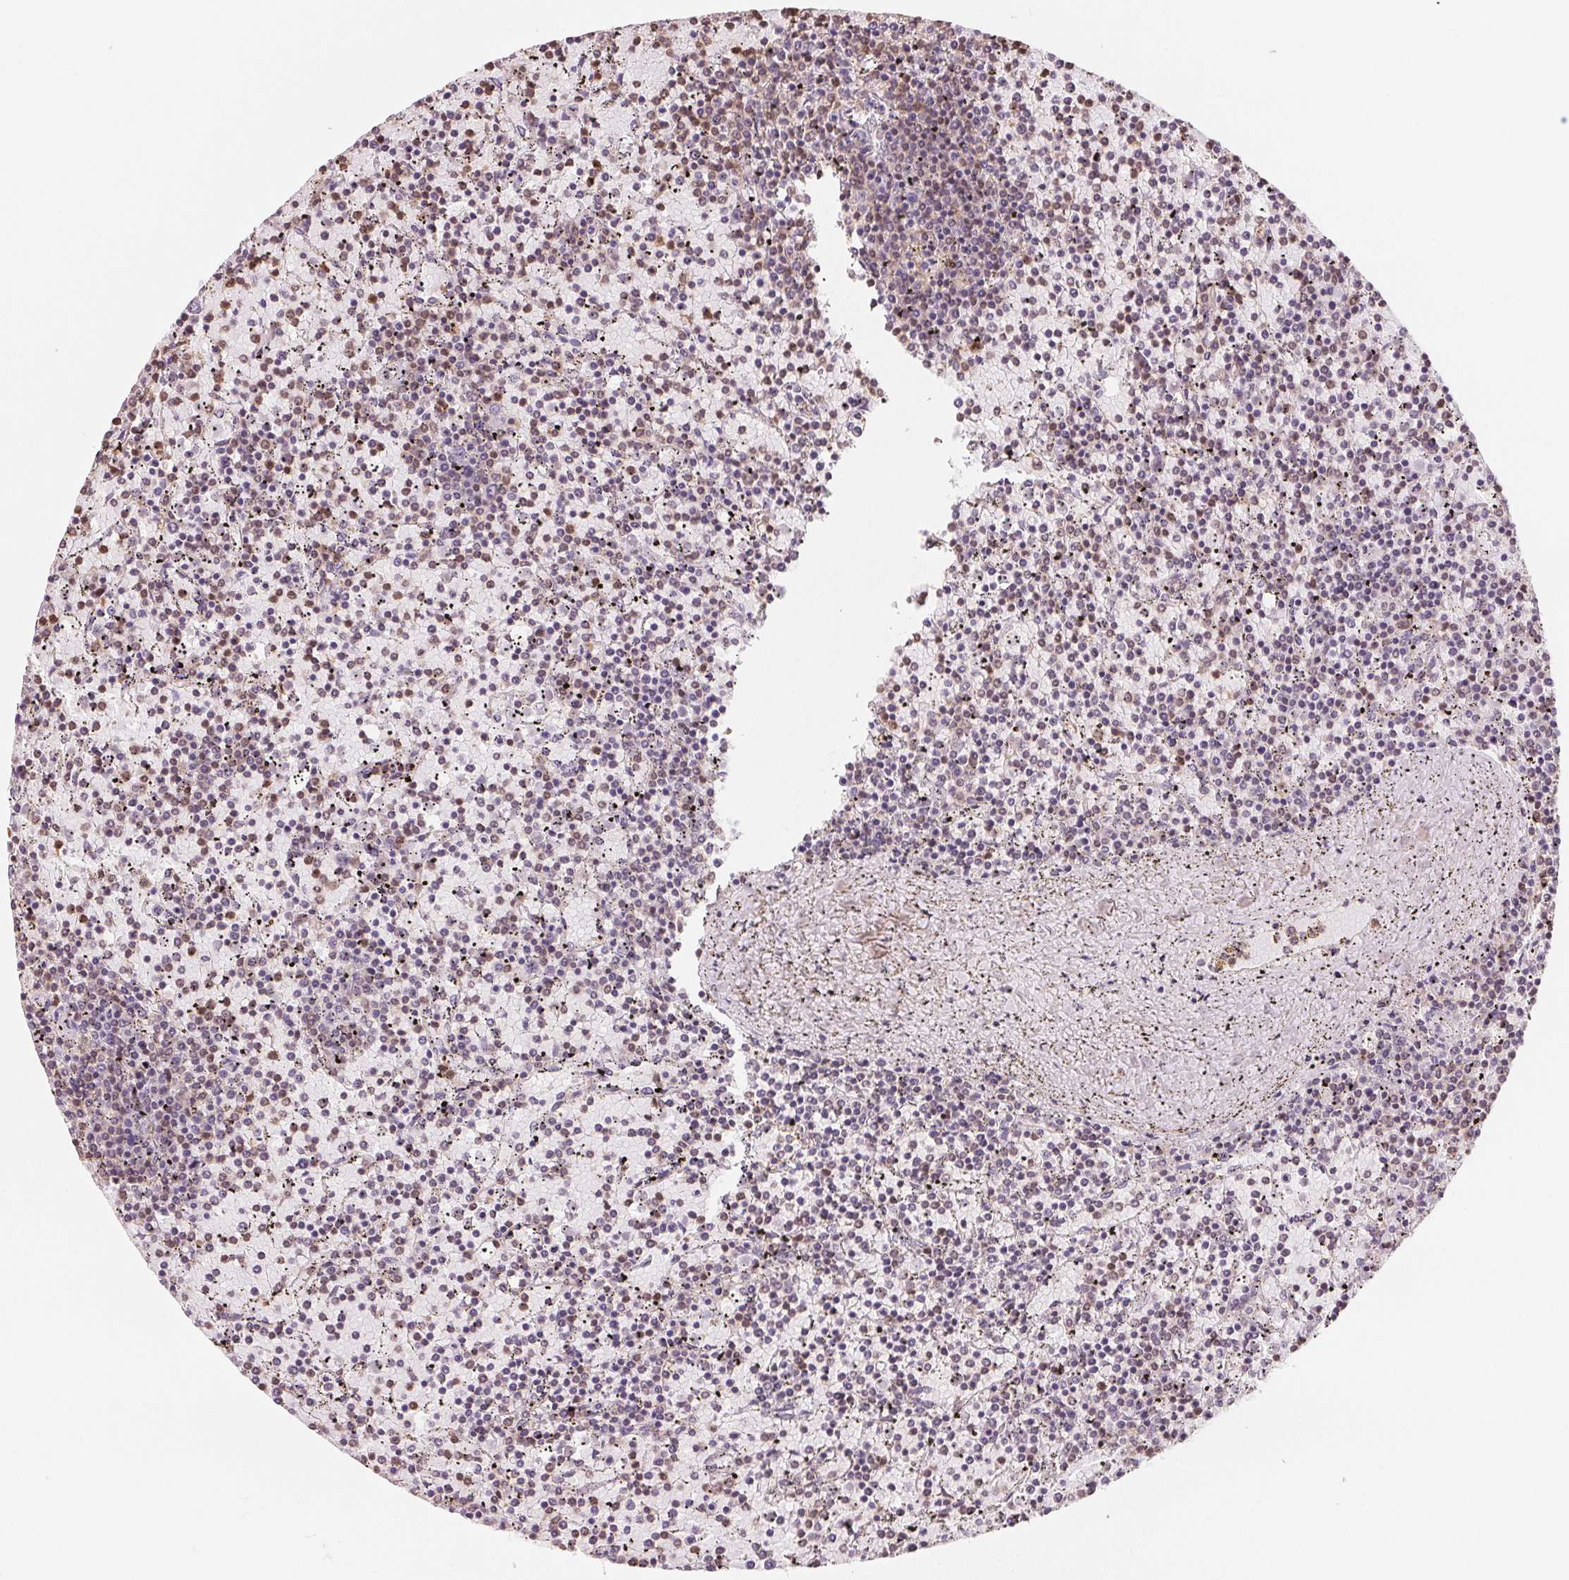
{"staining": {"intensity": "moderate", "quantity": "<25%", "location": "cytoplasmic/membranous"}, "tissue": "lymphoma", "cell_type": "Tumor cells", "image_type": "cancer", "snomed": [{"axis": "morphology", "description": "Malignant lymphoma, non-Hodgkin's type, Low grade"}, {"axis": "topography", "description": "Spleen"}], "caption": "Protein expression analysis of human malignant lymphoma, non-Hodgkin's type (low-grade) reveals moderate cytoplasmic/membranous positivity in approximately <25% of tumor cells.", "gene": "VTCN1", "patient": {"sex": "female", "age": 77}}